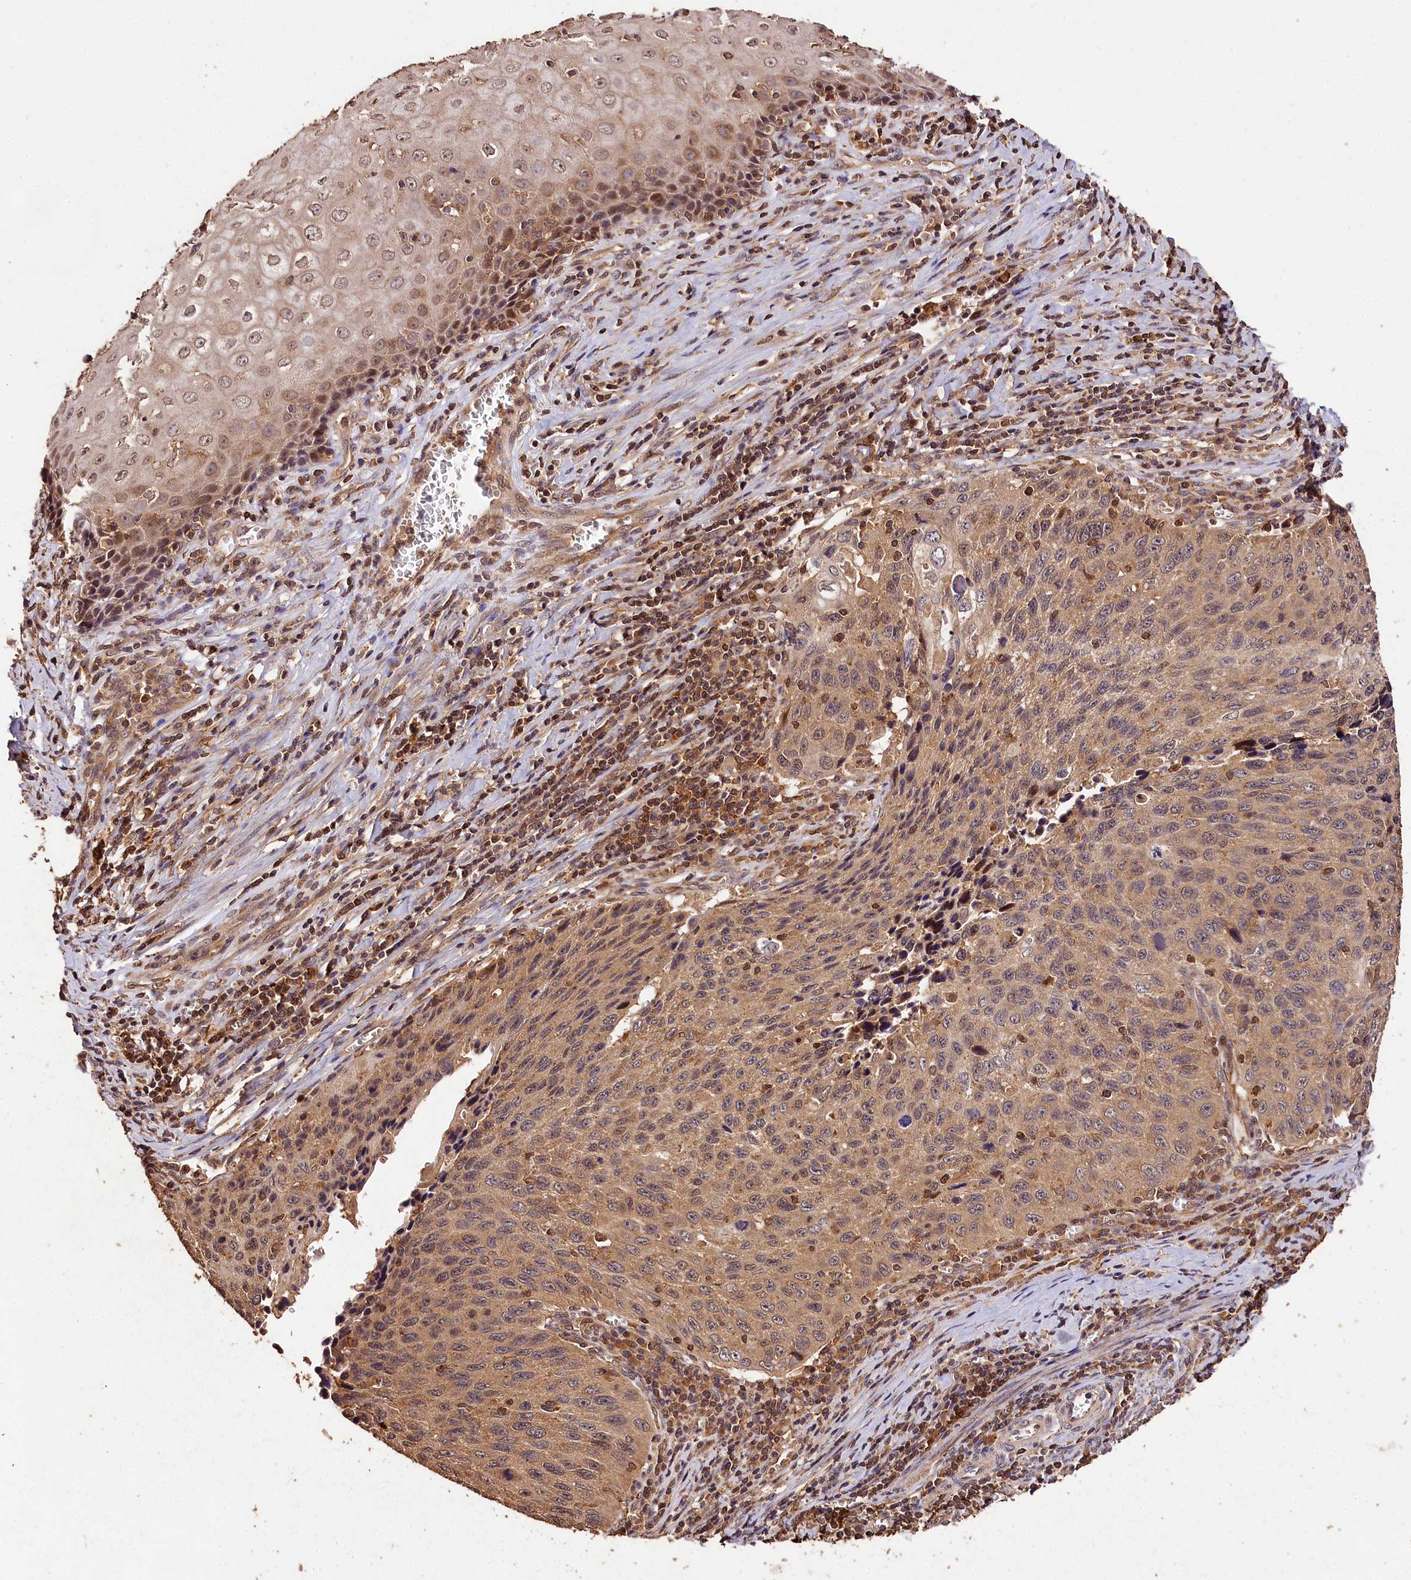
{"staining": {"intensity": "weak", "quantity": ">75%", "location": "cytoplasmic/membranous"}, "tissue": "cervical cancer", "cell_type": "Tumor cells", "image_type": "cancer", "snomed": [{"axis": "morphology", "description": "Squamous cell carcinoma, NOS"}, {"axis": "topography", "description": "Cervix"}], "caption": "Cervical cancer stained with a brown dye exhibits weak cytoplasmic/membranous positive positivity in approximately >75% of tumor cells.", "gene": "KPTN", "patient": {"sex": "female", "age": 53}}